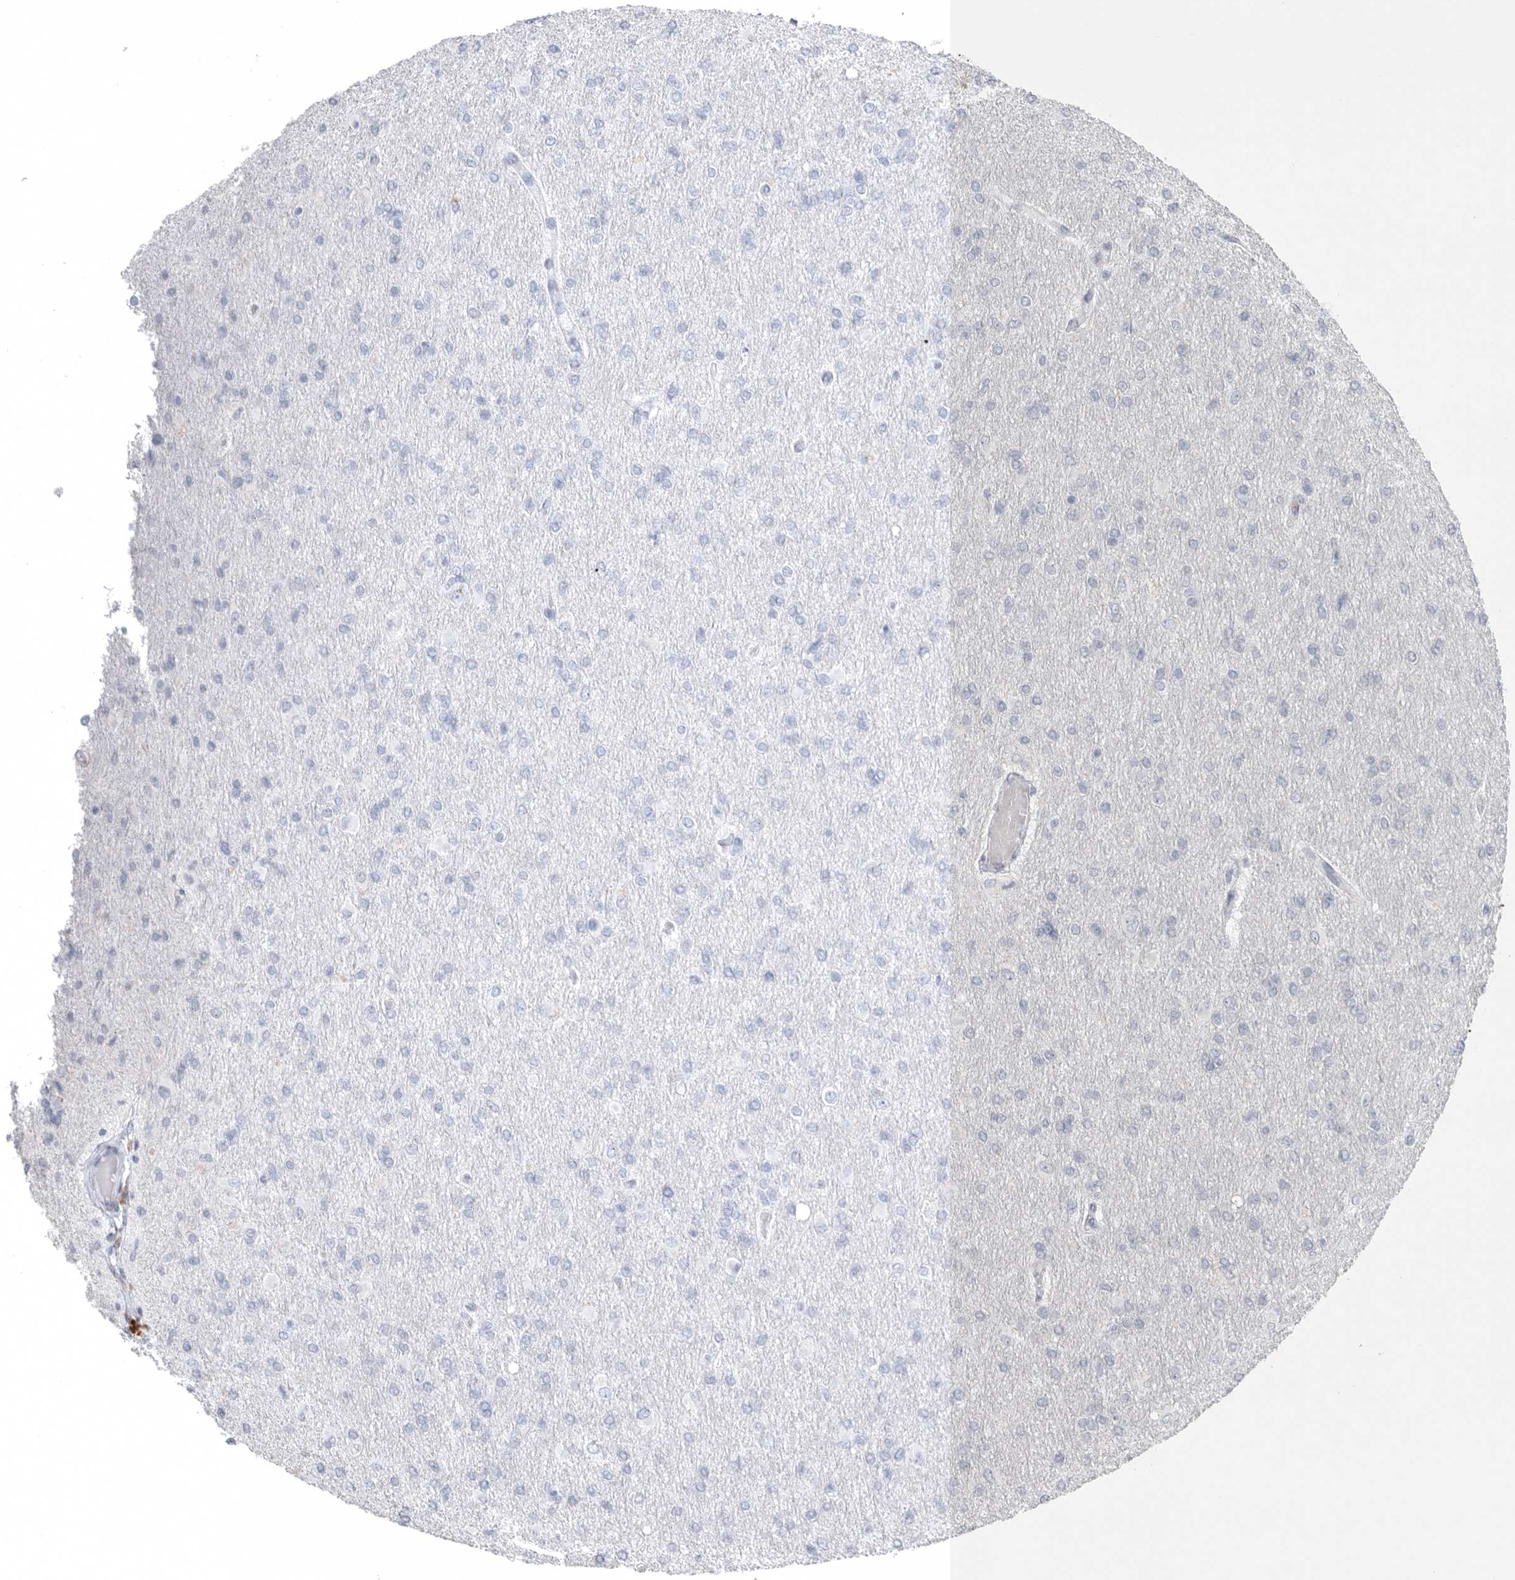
{"staining": {"intensity": "negative", "quantity": "none", "location": "none"}, "tissue": "glioma", "cell_type": "Tumor cells", "image_type": "cancer", "snomed": [{"axis": "morphology", "description": "Glioma, malignant, High grade"}, {"axis": "topography", "description": "Cerebral cortex"}], "caption": "The immunohistochemistry photomicrograph has no significant expression in tumor cells of malignant high-grade glioma tissue.", "gene": "TIMP1", "patient": {"sex": "female", "age": 36}}